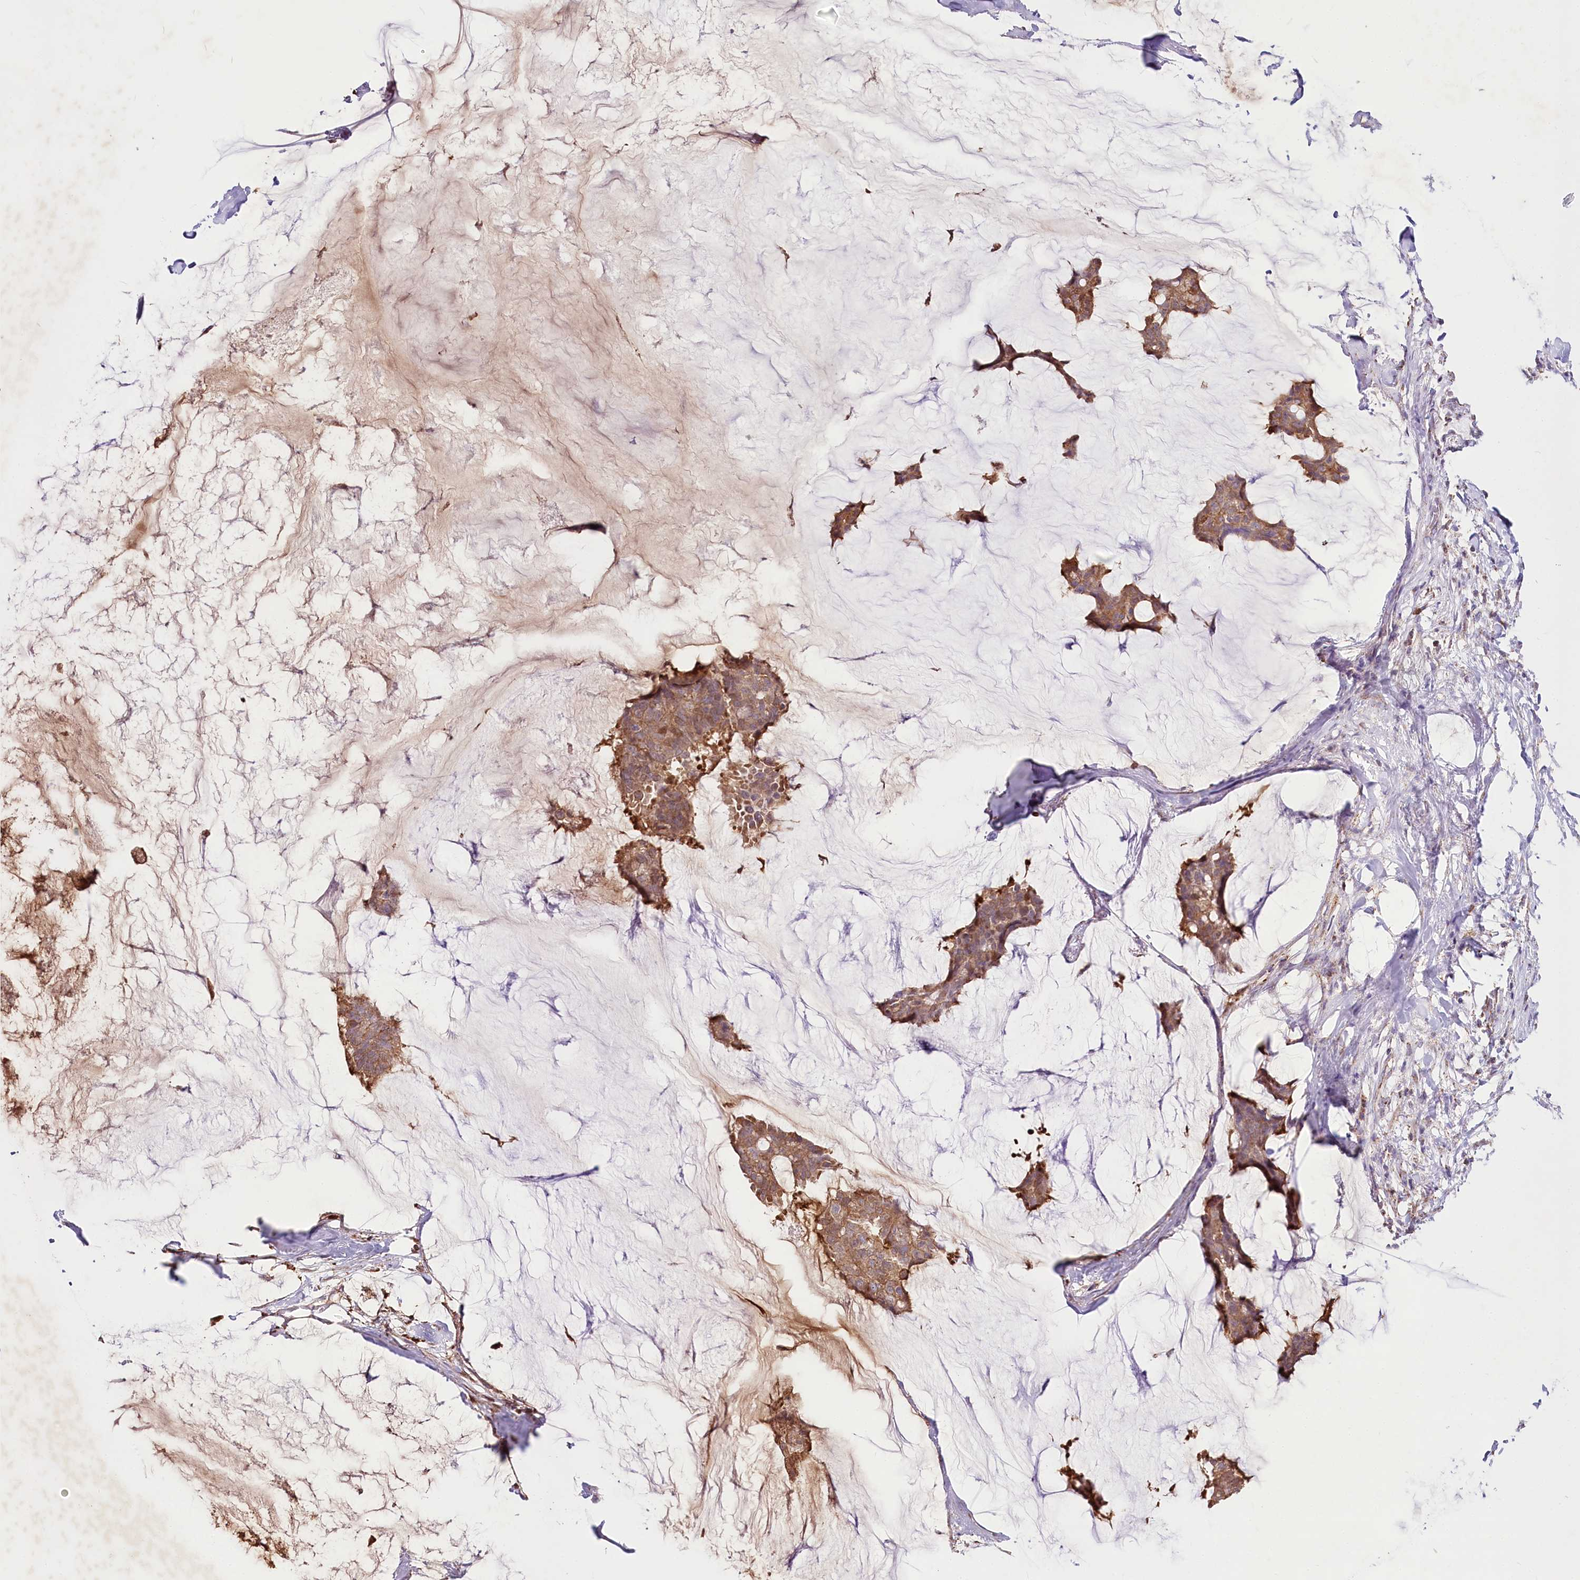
{"staining": {"intensity": "moderate", "quantity": ">75%", "location": "cytoplasmic/membranous"}, "tissue": "breast cancer", "cell_type": "Tumor cells", "image_type": "cancer", "snomed": [{"axis": "morphology", "description": "Duct carcinoma"}, {"axis": "topography", "description": "Breast"}], "caption": "A medium amount of moderate cytoplasmic/membranous staining is identified in about >75% of tumor cells in breast cancer (invasive ductal carcinoma) tissue. The protein is shown in brown color, while the nuclei are stained blue.", "gene": "TASOR2", "patient": {"sex": "female", "age": 93}}